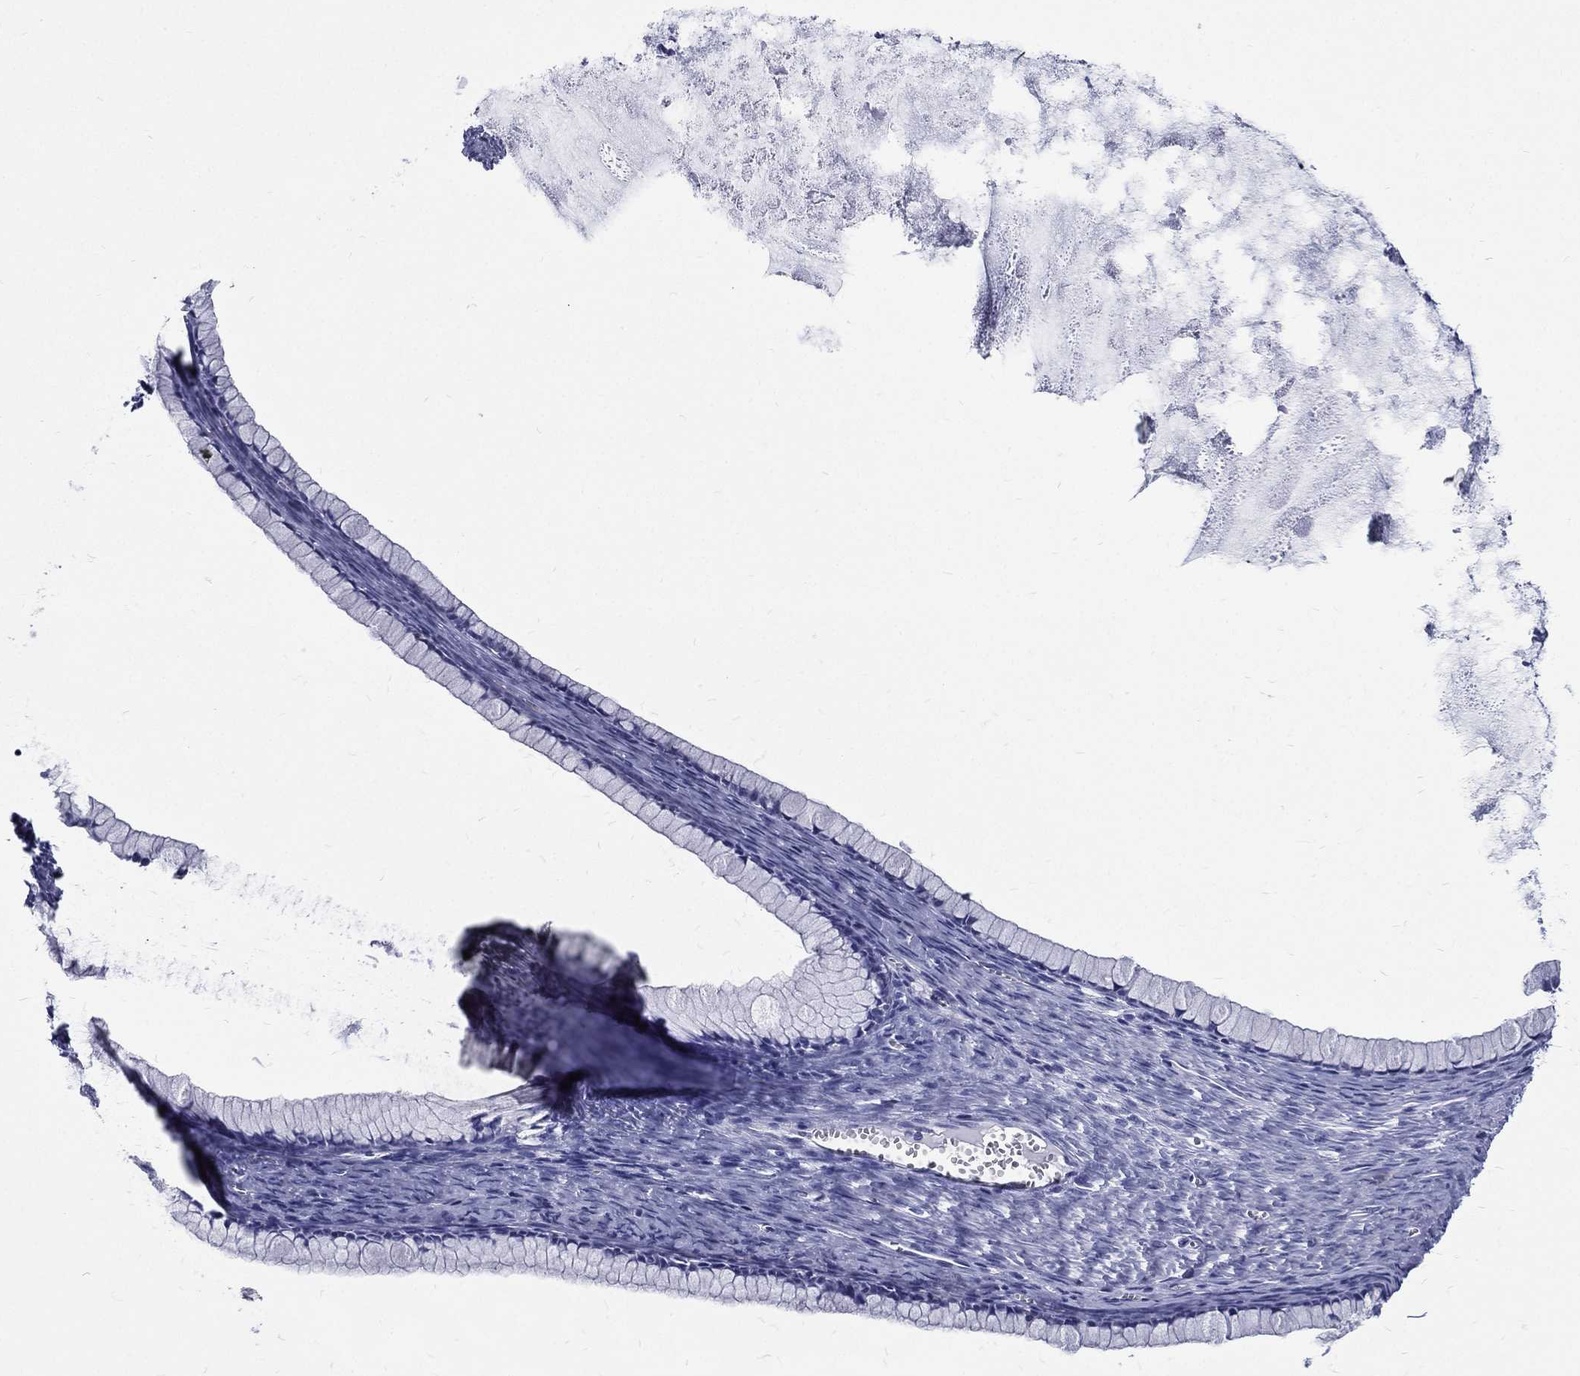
{"staining": {"intensity": "negative", "quantity": "none", "location": "none"}, "tissue": "ovarian cancer", "cell_type": "Tumor cells", "image_type": "cancer", "snomed": [{"axis": "morphology", "description": "Cystadenocarcinoma, mucinous, NOS"}, {"axis": "topography", "description": "Ovary"}], "caption": "IHC photomicrograph of ovarian cancer stained for a protein (brown), which exhibits no staining in tumor cells.", "gene": "RSPH4A", "patient": {"sex": "female", "age": 41}}